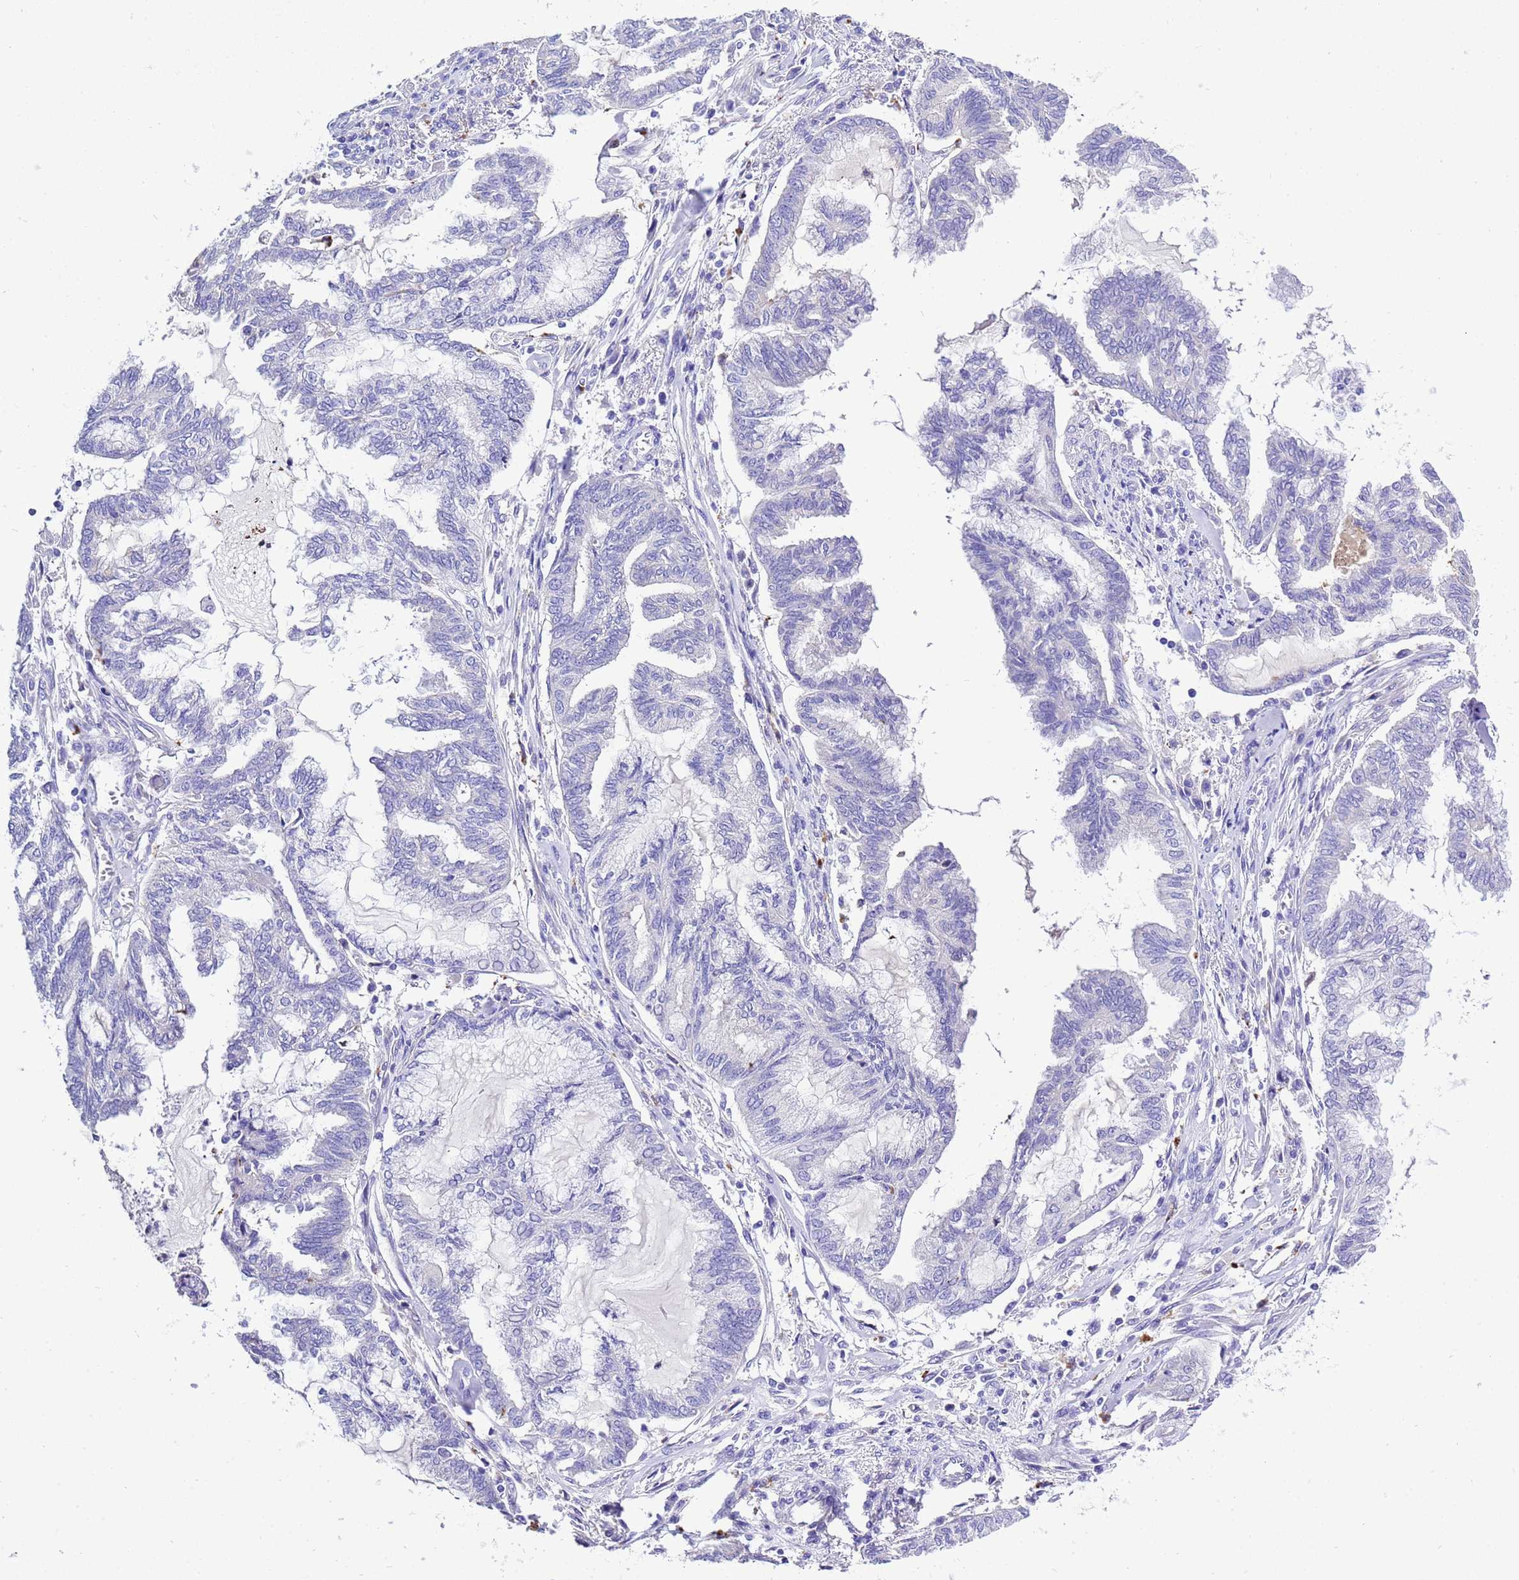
{"staining": {"intensity": "negative", "quantity": "none", "location": "none"}, "tissue": "endometrial cancer", "cell_type": "Tumor cells", "image_type": "cancer", "snomed": [{"axis": "morphology", "description": "Adenocarcinoma, NOS"}, {"axis": "topography", "description": "Endometrium"}], "caption": "Immunohistochemistry micrograph of human endometrial cancer stained for a protein (brown), which exhibits no positivity in tumor cells. Nuclei are stained in blue.", "gene": "KICS2", "patient": {"sex": "female", "age": 86}}